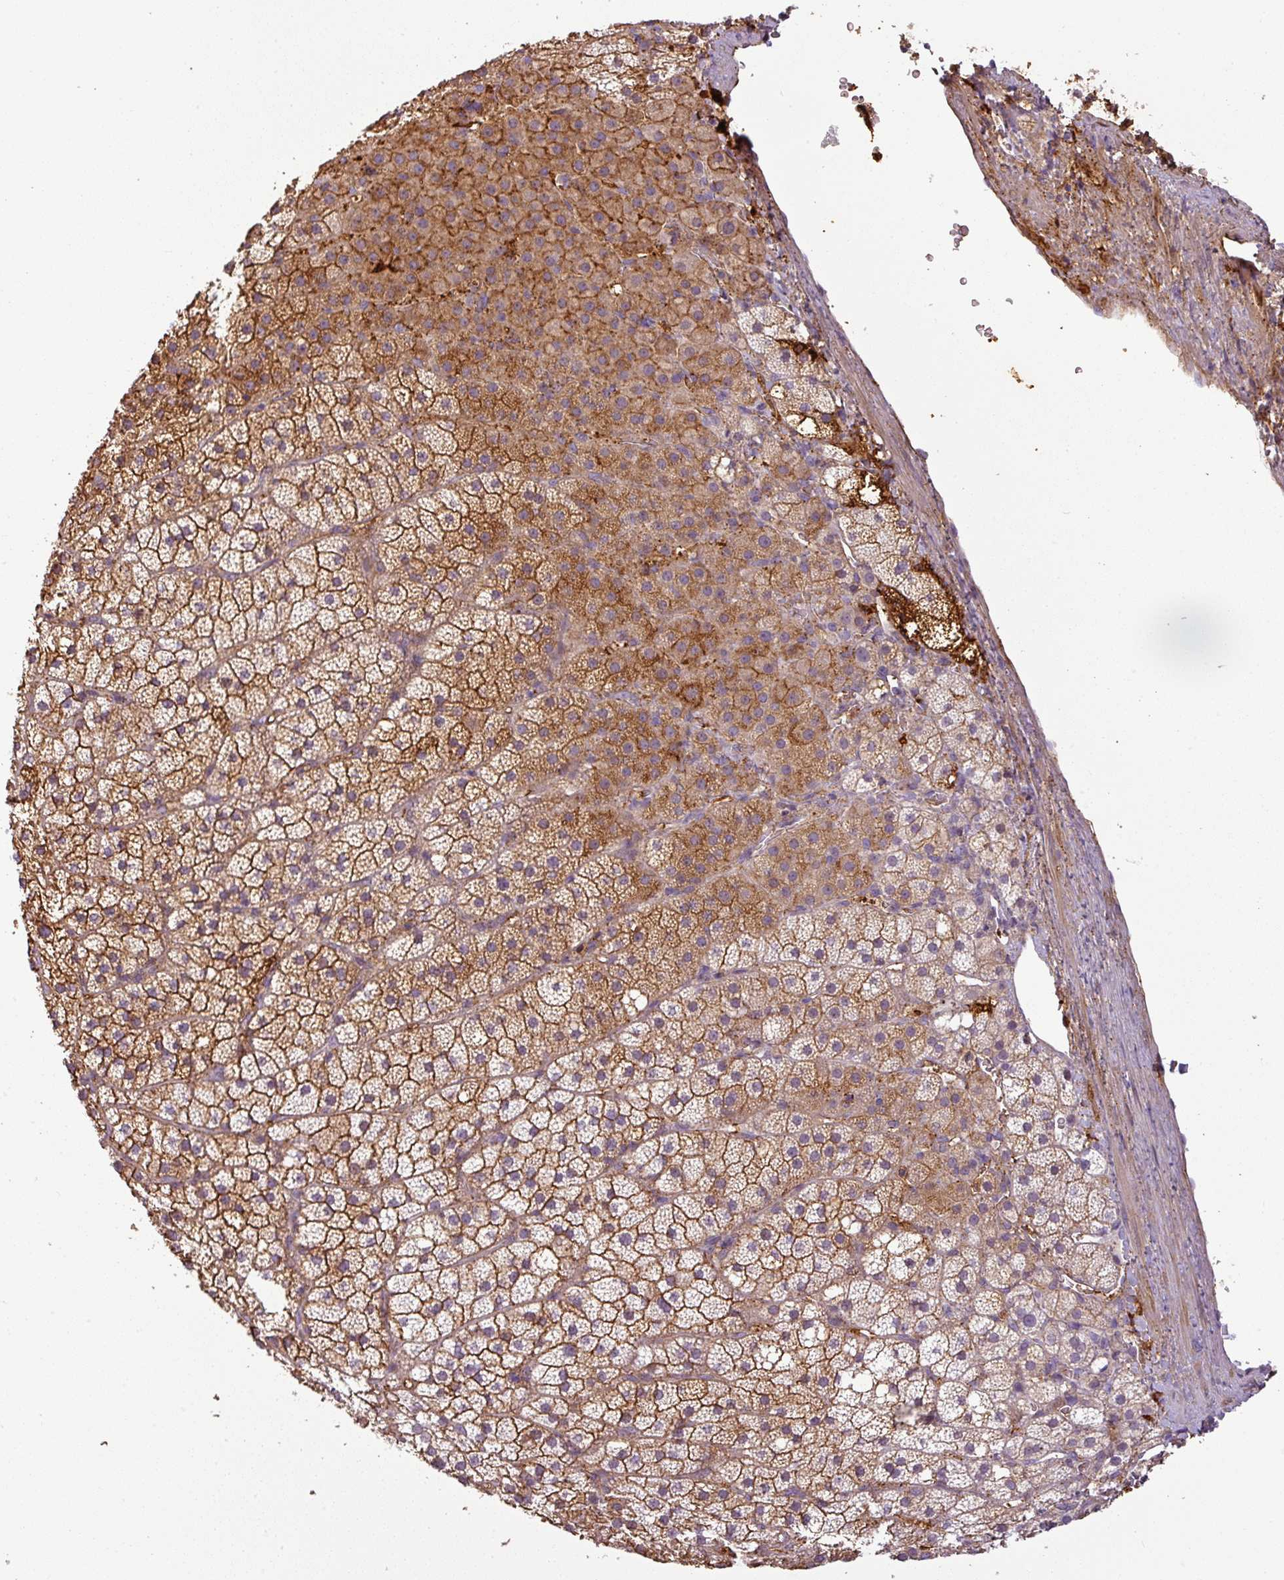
{"staining": {"intensity": "moderate", "quantity": "25%-75%", "location": "cytoplasmic/membranous"}, "tissue": "adrenal gland", "cell_type": "Glandular cells", "image_type": "normal", "snomed": [{"axis": "morphology", "description": "Normal tissue, NOS"}, {"axis": "topography", "description": "Adrenal gland"}], "caption": "Immunohistochemical staining of normal human adrenal gland displays 25%-75% levels of moderate cytoplasmic/membranous protein expression in approximately 25%-75% of glandular cells.", "gene": "APOC1", "patient": {"sex": "male", "age": 53}}